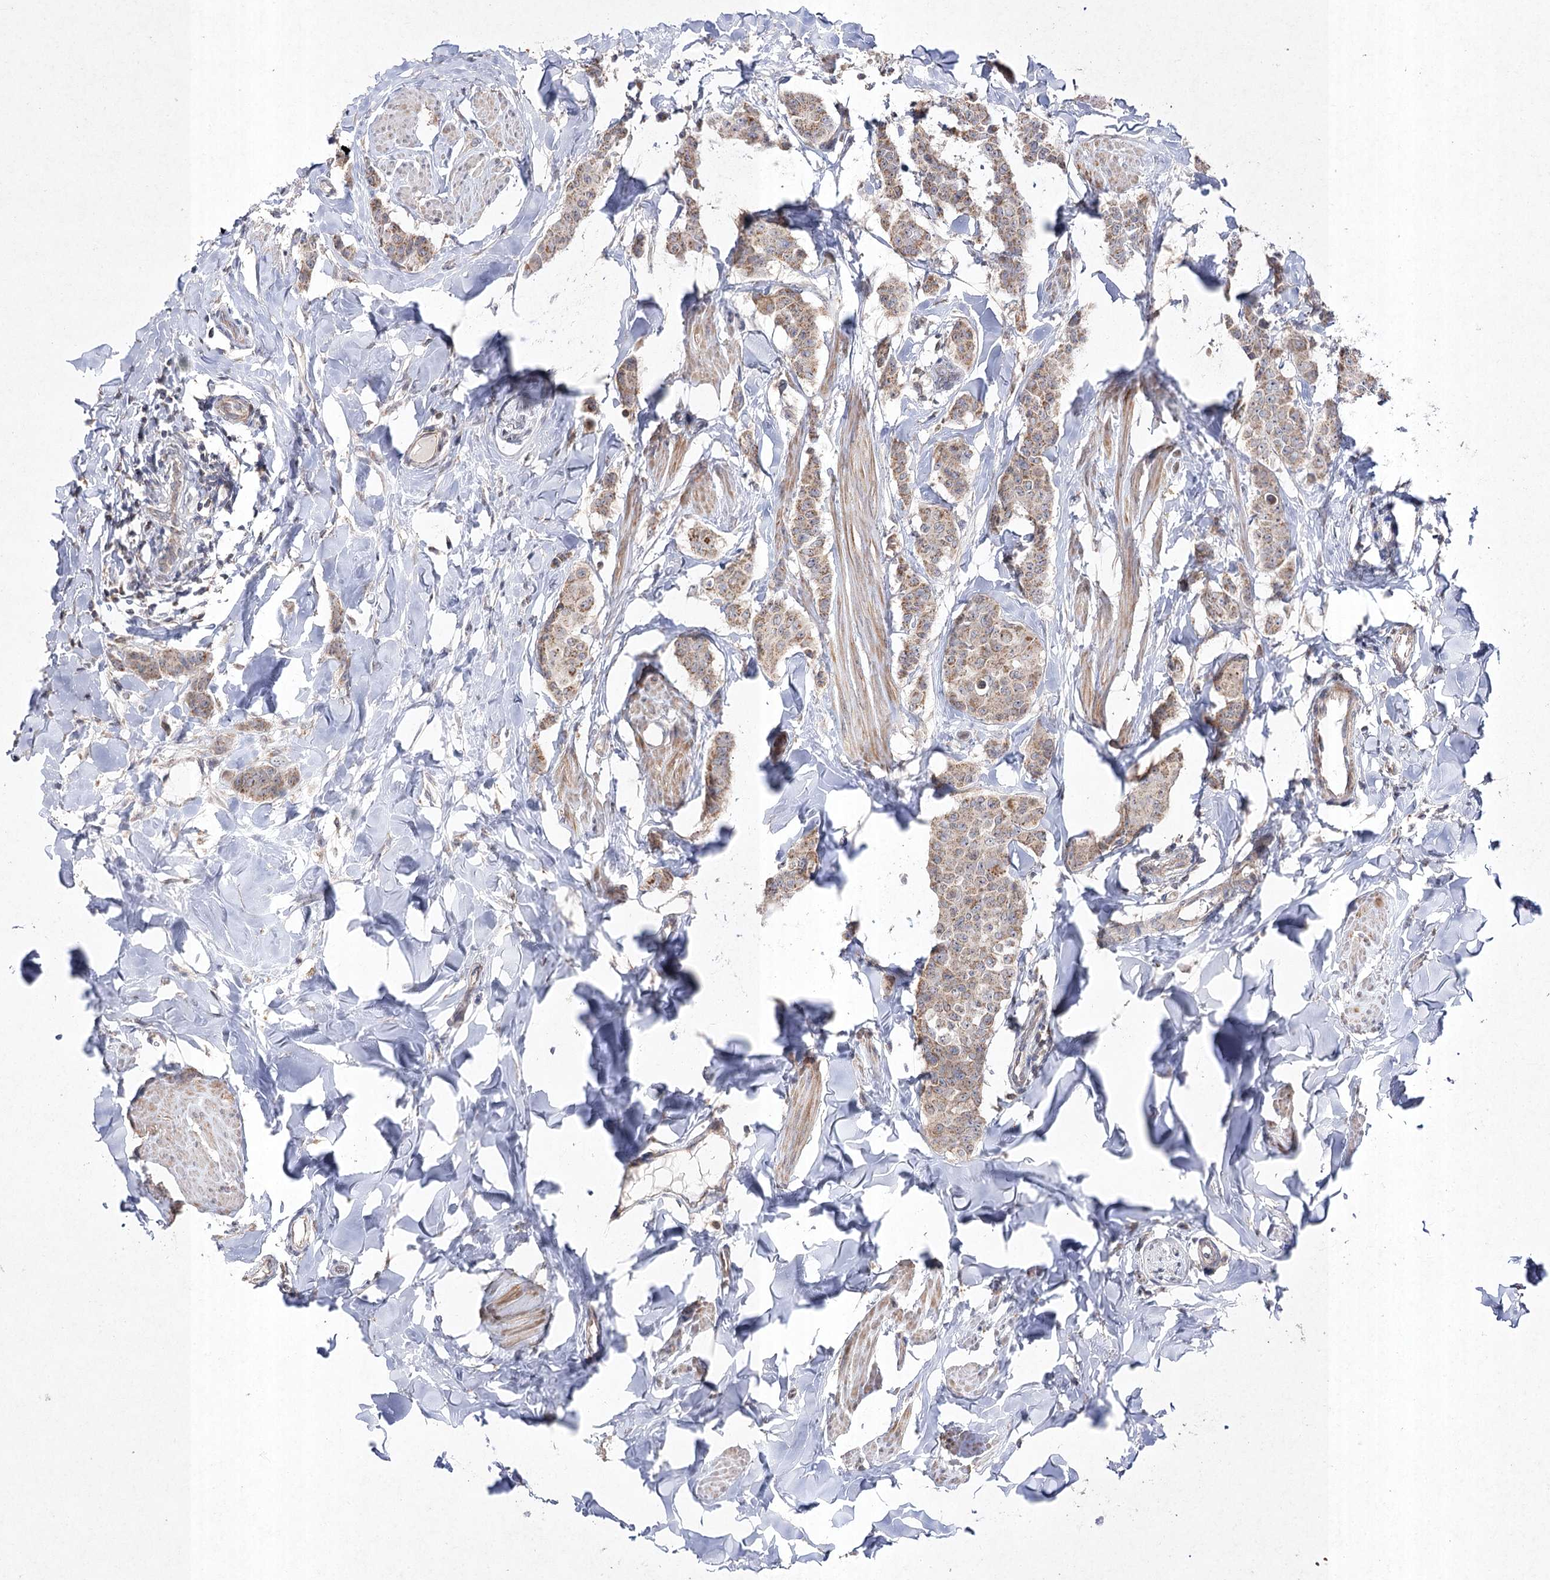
{"staining": {"intensity": "weak", "quantity": ">75%", "location": "cytoplasmic/membranous"}, "tissue": "breast cancer", "cell_type": "Tumor cells", "image_type": "cancer", "snomed": [{"axis": "morphology", "description": "Duct carcinoma"}, {"axis": "topography", "description": "Breast"}], "caption": "Breast cancer (infiltrating ductal carcinoma) stained with a brown dye reveals weak cytoplasmic/membranous positive staining in about >75% of tumor cells.", "gene": "FANCL", "patient": {"sex": "female", "age": 40}}